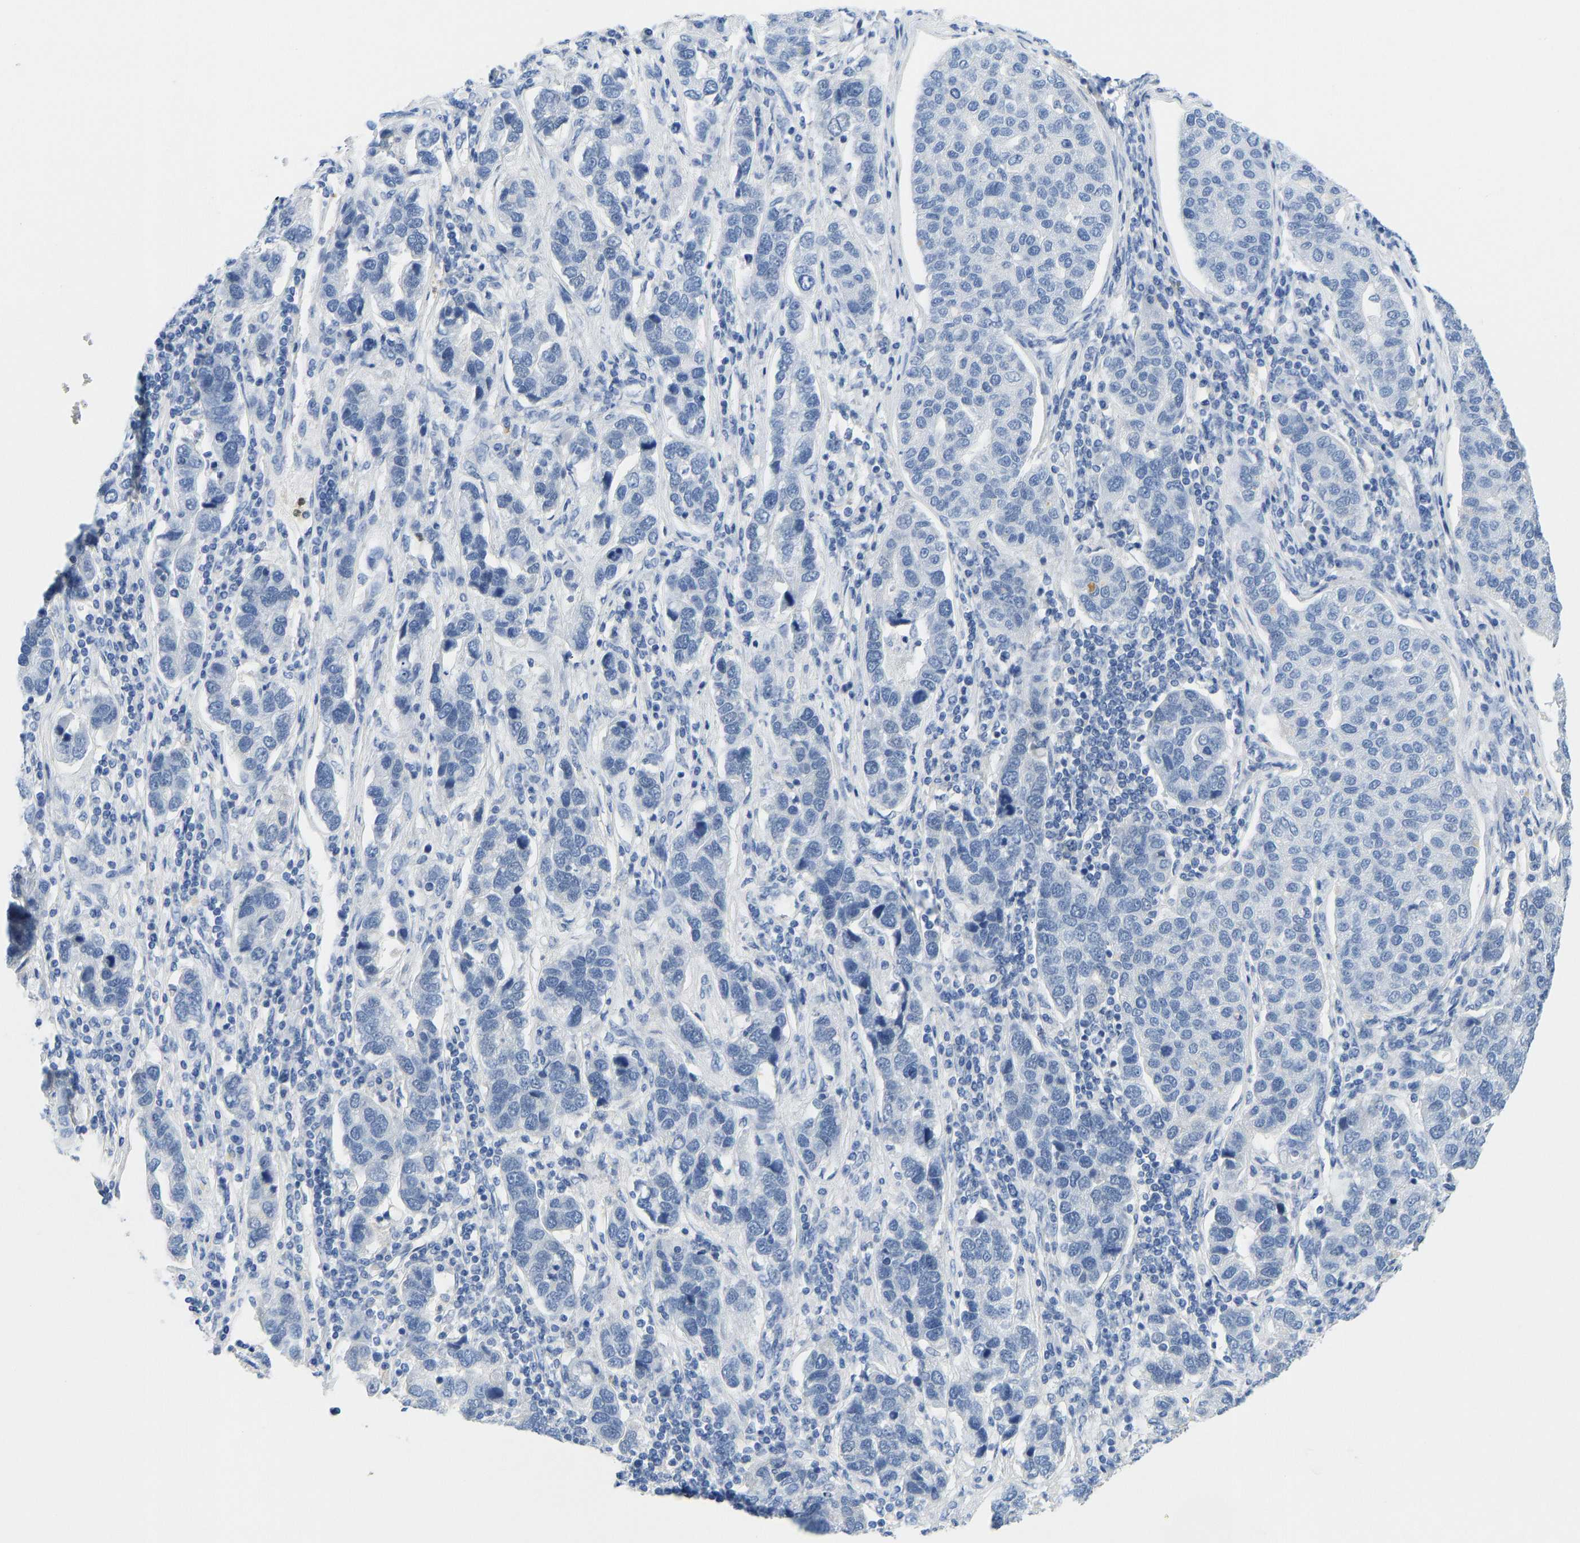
{"staining": {"intensity": "negative", "quantity": "none", "location": "none"}, "tissue": "pancreatic cancer", "cell_type": "Tumor cells", "image_type": "cancer", "snomed": [{"axis": "morphology", "description": "Adenocarcinoma, NOS"}, {"axis": "topography", "description": "Pancreas"}], "caption": "High power microscopy image of an immunohistochemistry (IHC) image of adenocarcinoma (pancreatic), revealing no significant expression in tumor cells. The staining was performed using DAB to visualize the protein expression in brown, while the nuclei were stained in blue with hematoxylin (Magnification: 20x).", "gene": "TXNDC2", "patient": {"sex": "female", "age": 61}}